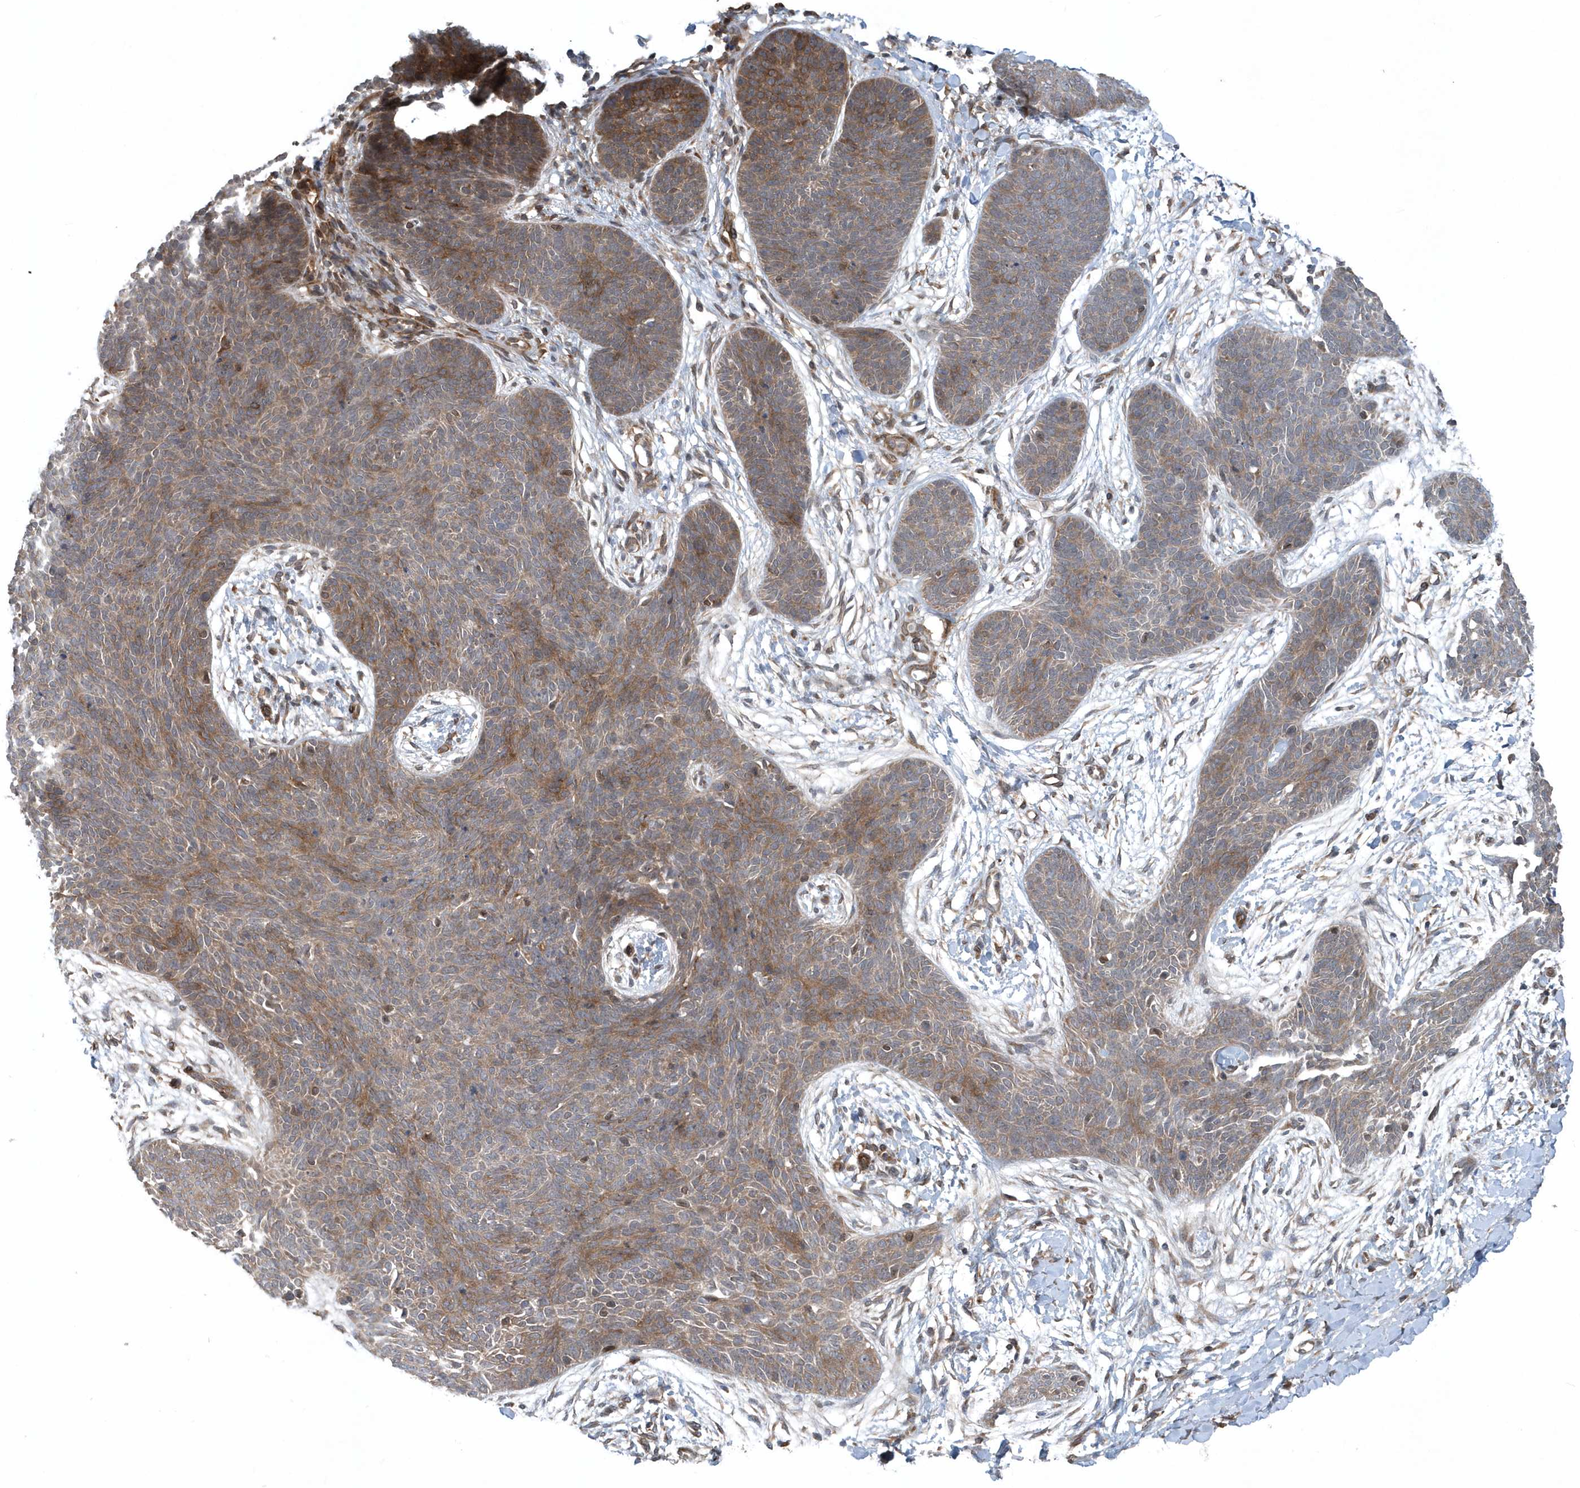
{"staining": {"intensity": "weak", "quantity": "25%-75%", "location": "cytoplasmic/membranous"}, "tissue": "skin cancer", "cell_type": "Tumor cells", "image_type": "cancer", "snomed": [{"axis": "morphology", "description": "Basal cell carcinoma"}, {"axis": "topography", "description": "Skin"}], "caption": "A low amount of weak cytoplasmic/membranous positivity is present in about 25%-75% of tumor cells in skin cancer tissue.", "gene": "MCC", "patient": {"sex": "male", "age": 85}}